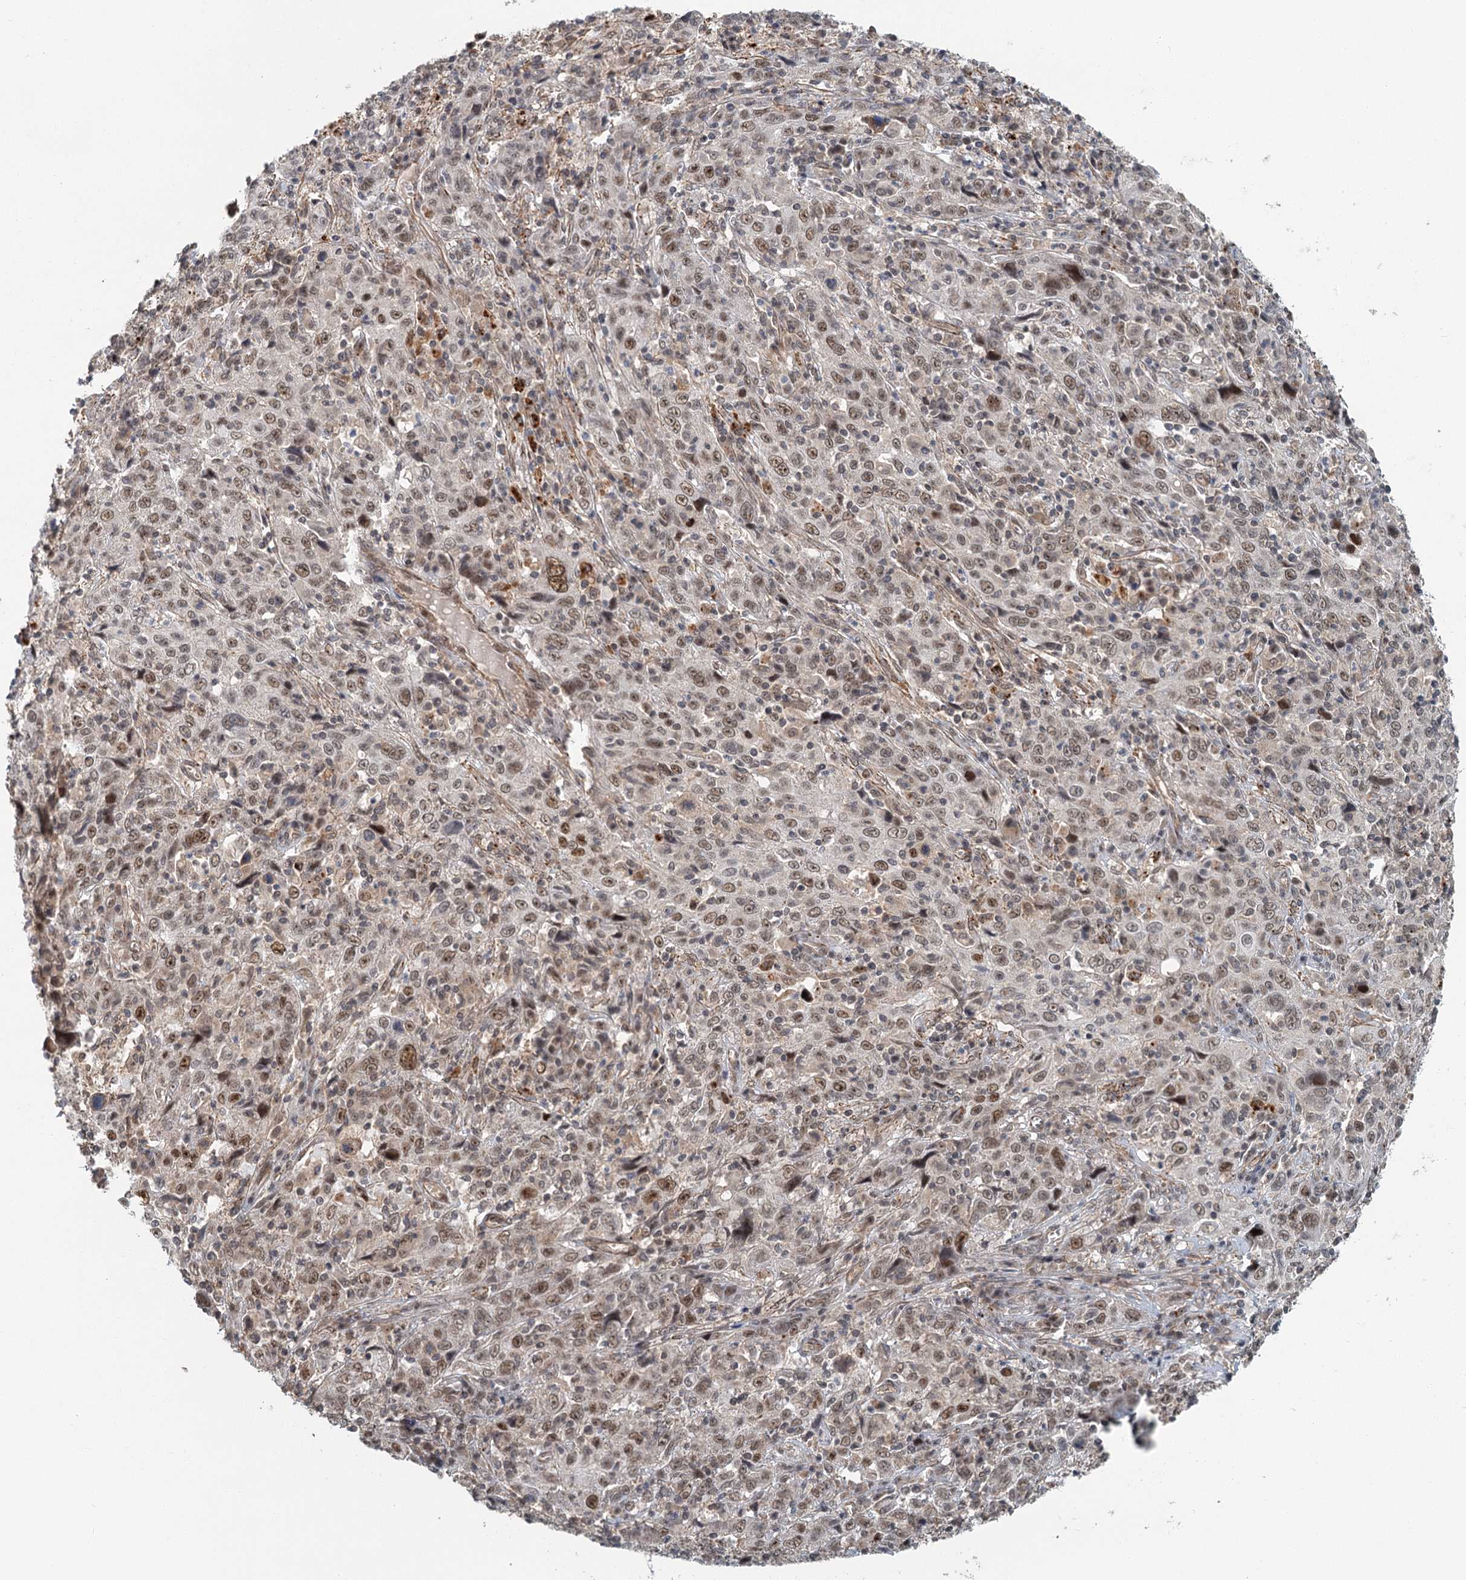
{"staining": {"intensity": "moderate", "quantity": ">75%", "location": "nuclear"}, "tissue": "cervical cancer", "cell_type": "Tumor cells", "image_type": "cancer", "snomed": [{"axis": "morphology", "description": "Squamous cell carcinoma, NOS"}, {"axis": "topography", "description": "Cervix"}], "caption": "The immunohistochemical stain highlights moderate nuclear expression in tumor cells of cervical squamous cell carcinoma tissue.", "gene": "TAS2R42", "patient": {"sex": "female", "age": 46}}